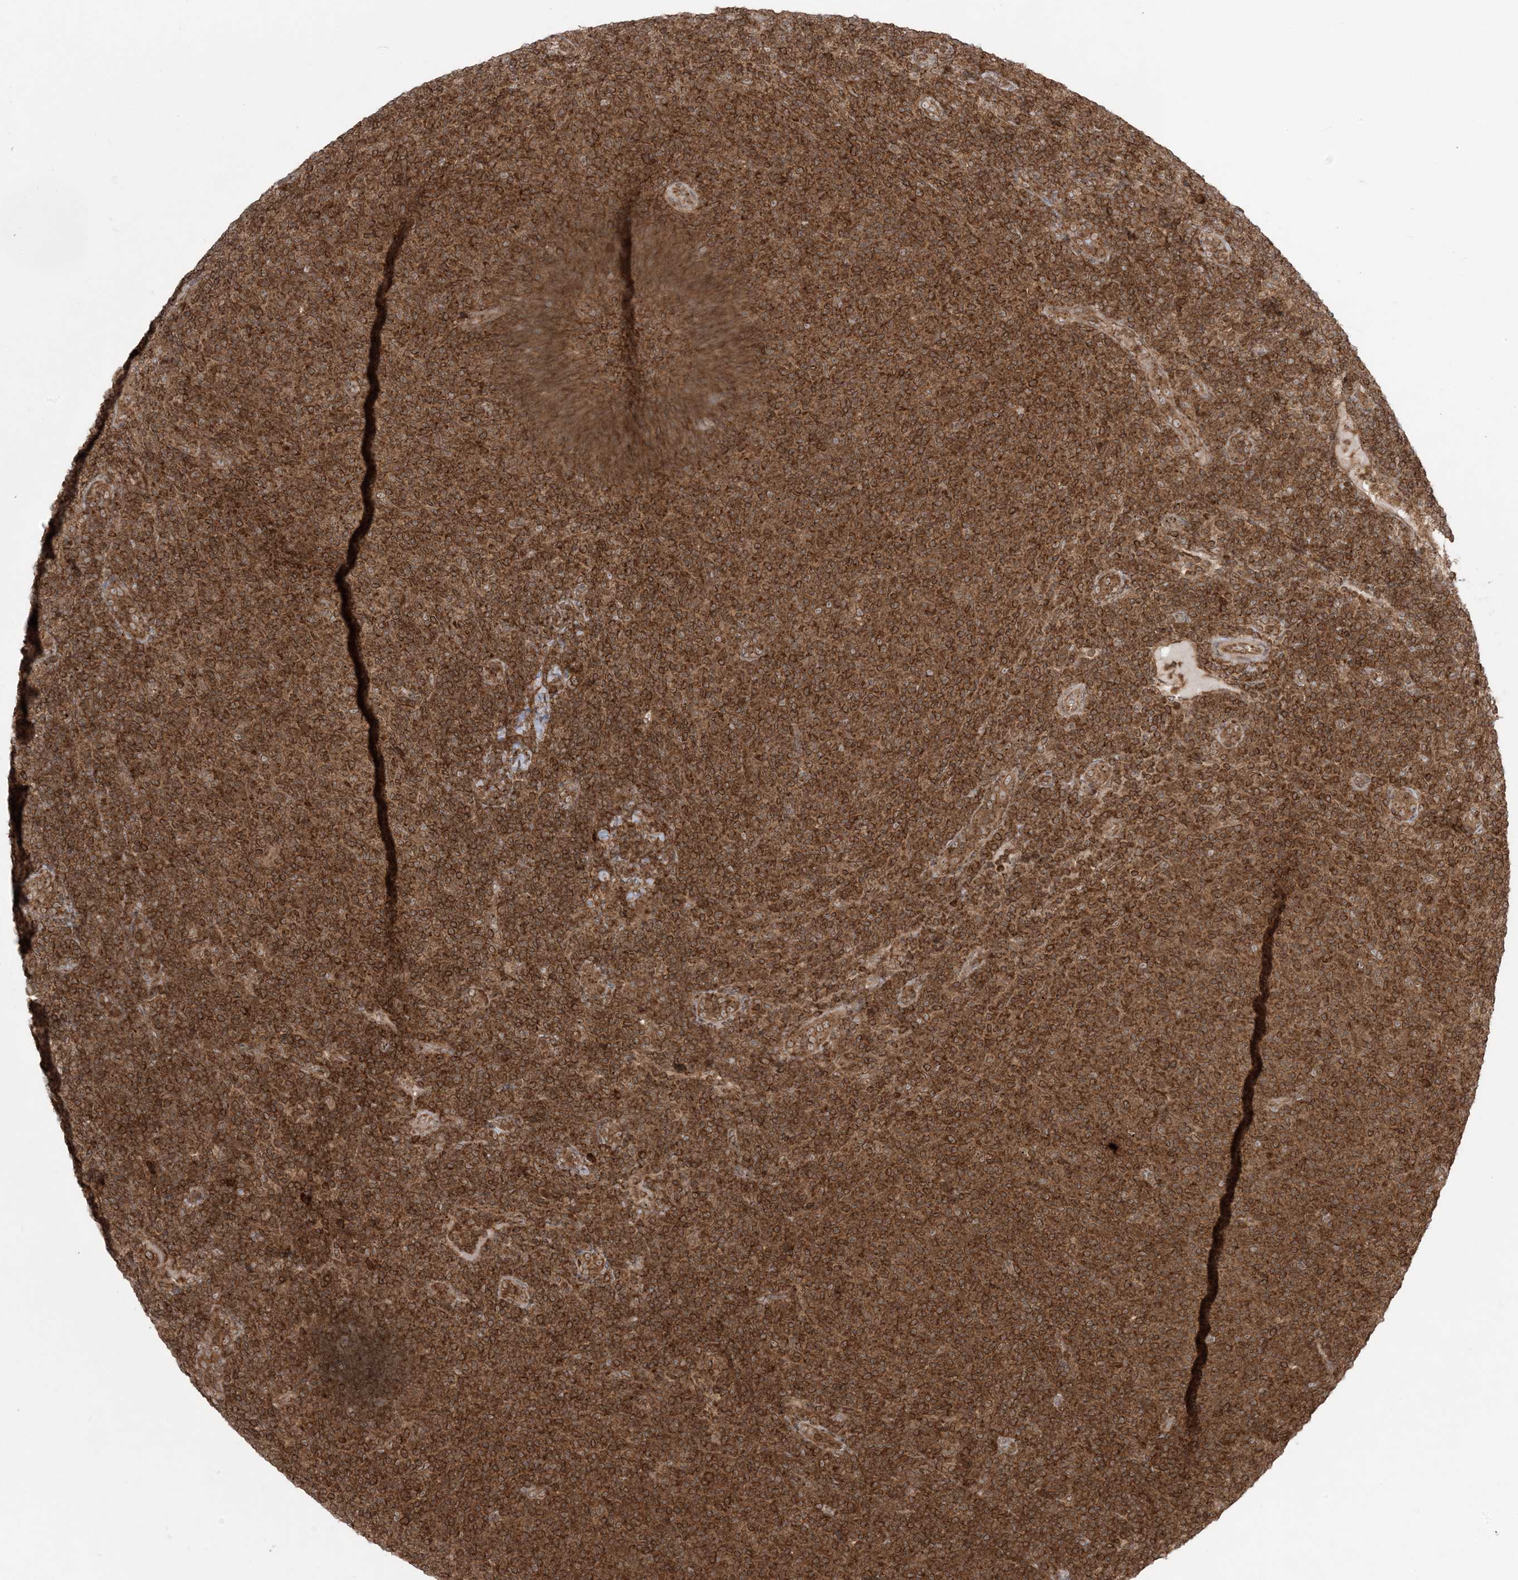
{"staining": {"intensity": "strong", "quantity": ">75%", "location": "cytoplasmic/membranous"}, "tissue": "lymphoma", "cell_type": "Tumor cells", "image_type": "cancer", "snomed": [{"axis": "morphology", "description": "Malignant lymphoma, non-Hodgkin's type, Low grade"}, {"axis": "topography", "description": "Lymph node"}], "caption": "Protein staining of malignant lymphoma, non-Hodgkin's type (low-grade) tissue demonstrates strong cytoplasmic/membranous positivity in approximately >75% of tumor cells.", "gene": "DDX19B", "patient": {"sex": "male", "age": 66}}